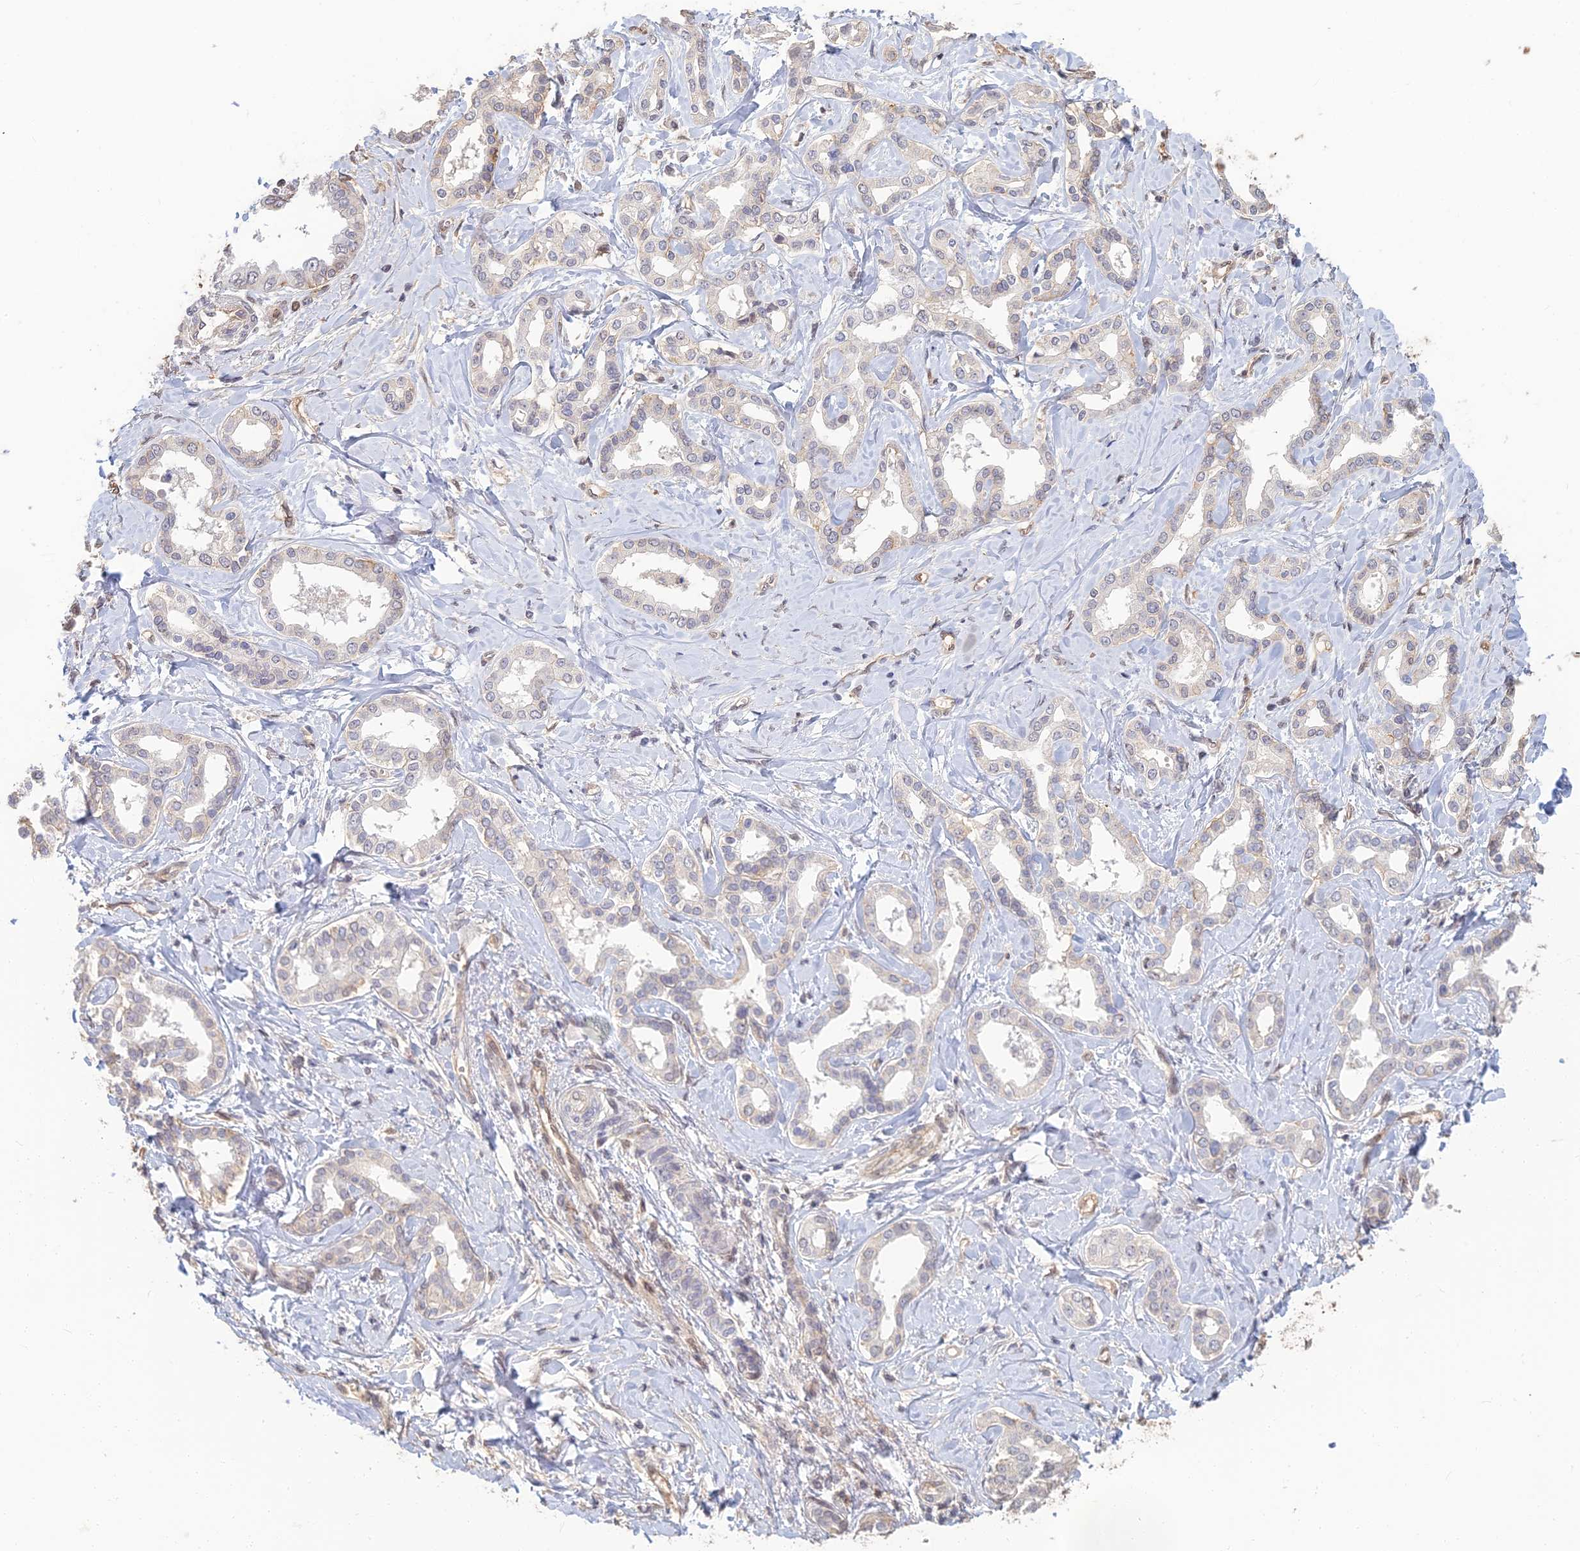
{"staining": {"intensity": "negative", "quantity": "none", "location": "none"}, "tissue": "liver cancer", "cell_type": "Tumor cells", "image_type": "cancer", "snomed": [{"axis": "morphology", "description": "Cholangiocarcinoma"}, {"axis": "topography", "description": "Liver"}], "caption": "IHC micrograph of neoplastic tissue: human liver cancer stained with DAB (3,3'-diaminobenzidine) exhibits no significant protein positivity in tumor cells.", "gene": "LRRN3", "patient": {"sex": "female", "age": 77}}